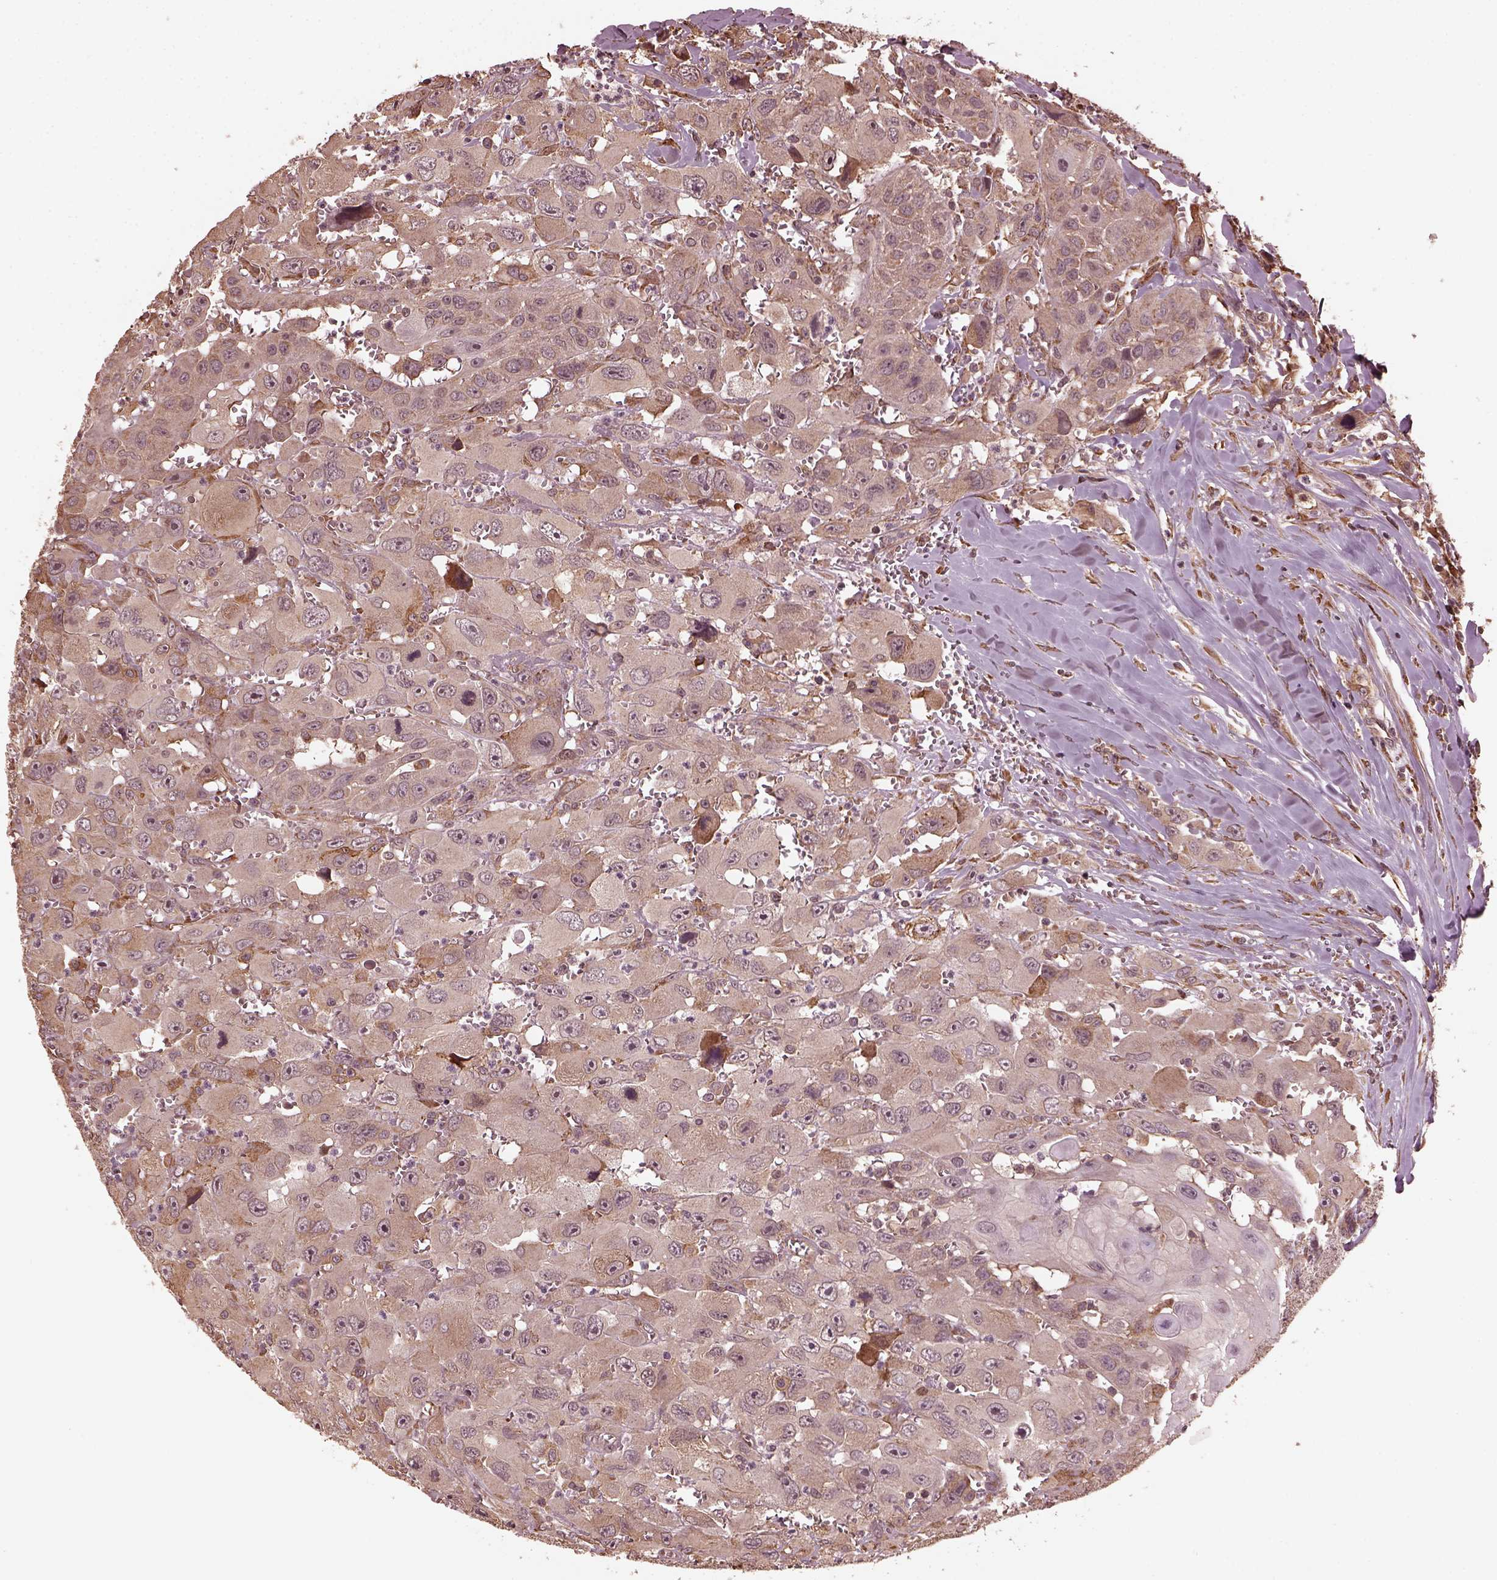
{"staining": {"intensity": "weak", "quantity": "25%-75%", "location": "cytoplasmic/membranous"}, "tissue": "head and neck cancer", "cell_type": "Tumor cells", "image_type": "cancer", "snomed": [{"axis": "morphology", "description": "Squamous cell carcinoma, NOS"}, {"axis": "morphology", "description": "Squamous cell carcinoma, metastatic, NOS"}, {"axis": "topography", "description": "Oral tissue"}, {"axis": "topography", "description": "Head-Neck"}], "caption": "Weak cytoplasmic/membranous expression is present in about 25%-75% of tumor cells in head and neck metastatic squamous cell carcinoma. Immunohistochemistry stains the protein of interest in brown and the nuclei are stained blue.", "gene": "ZNF292", "patient": {"sex": "female", "age": 85}}